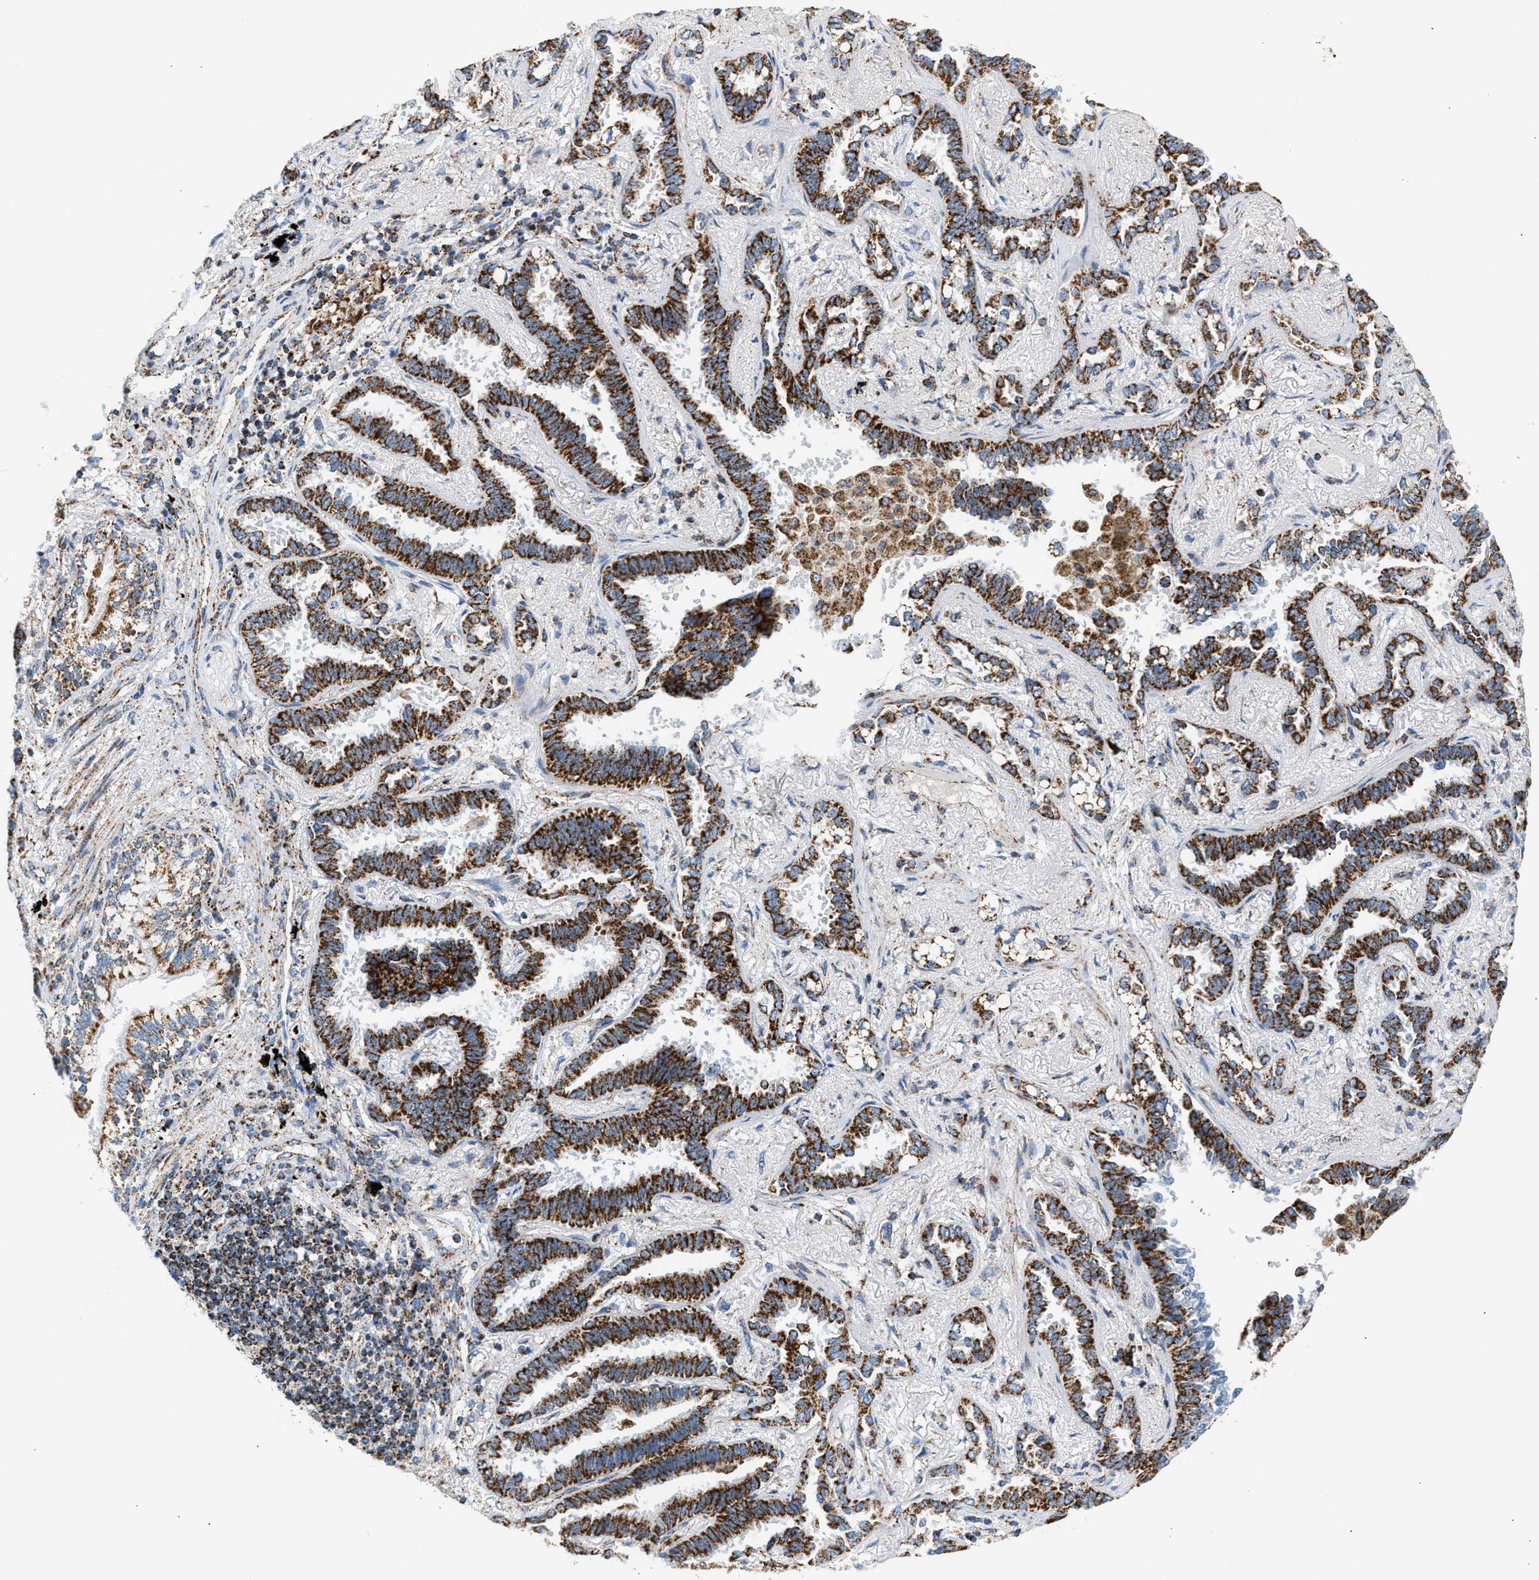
{"staining": {"intensity": "strong", "quantity": ">75%", "location": "cytoplasmic/membranous"}, "tissue": "lung cancer", "cell_type": "Tumor cells", "image_type": "cancer", "snomed": [{"axis": "morphology", "description": "Adenocarcinoma, NOS"}, {"axis": "topography", "description": "Lung"}], "caption": "Brown immunohistochemical staining in lung adenocarcinoma exhibits strong cytoplasmic/membranous expression in about >75% of tumor cells. The staining was performed using DAB to visualize the protein expression in brown, while the nuclei were stained in blue with hematoxylin (Magnification: 20x).", "gene": "OGDH", "patient": {"sex": "male", "age": 59}}